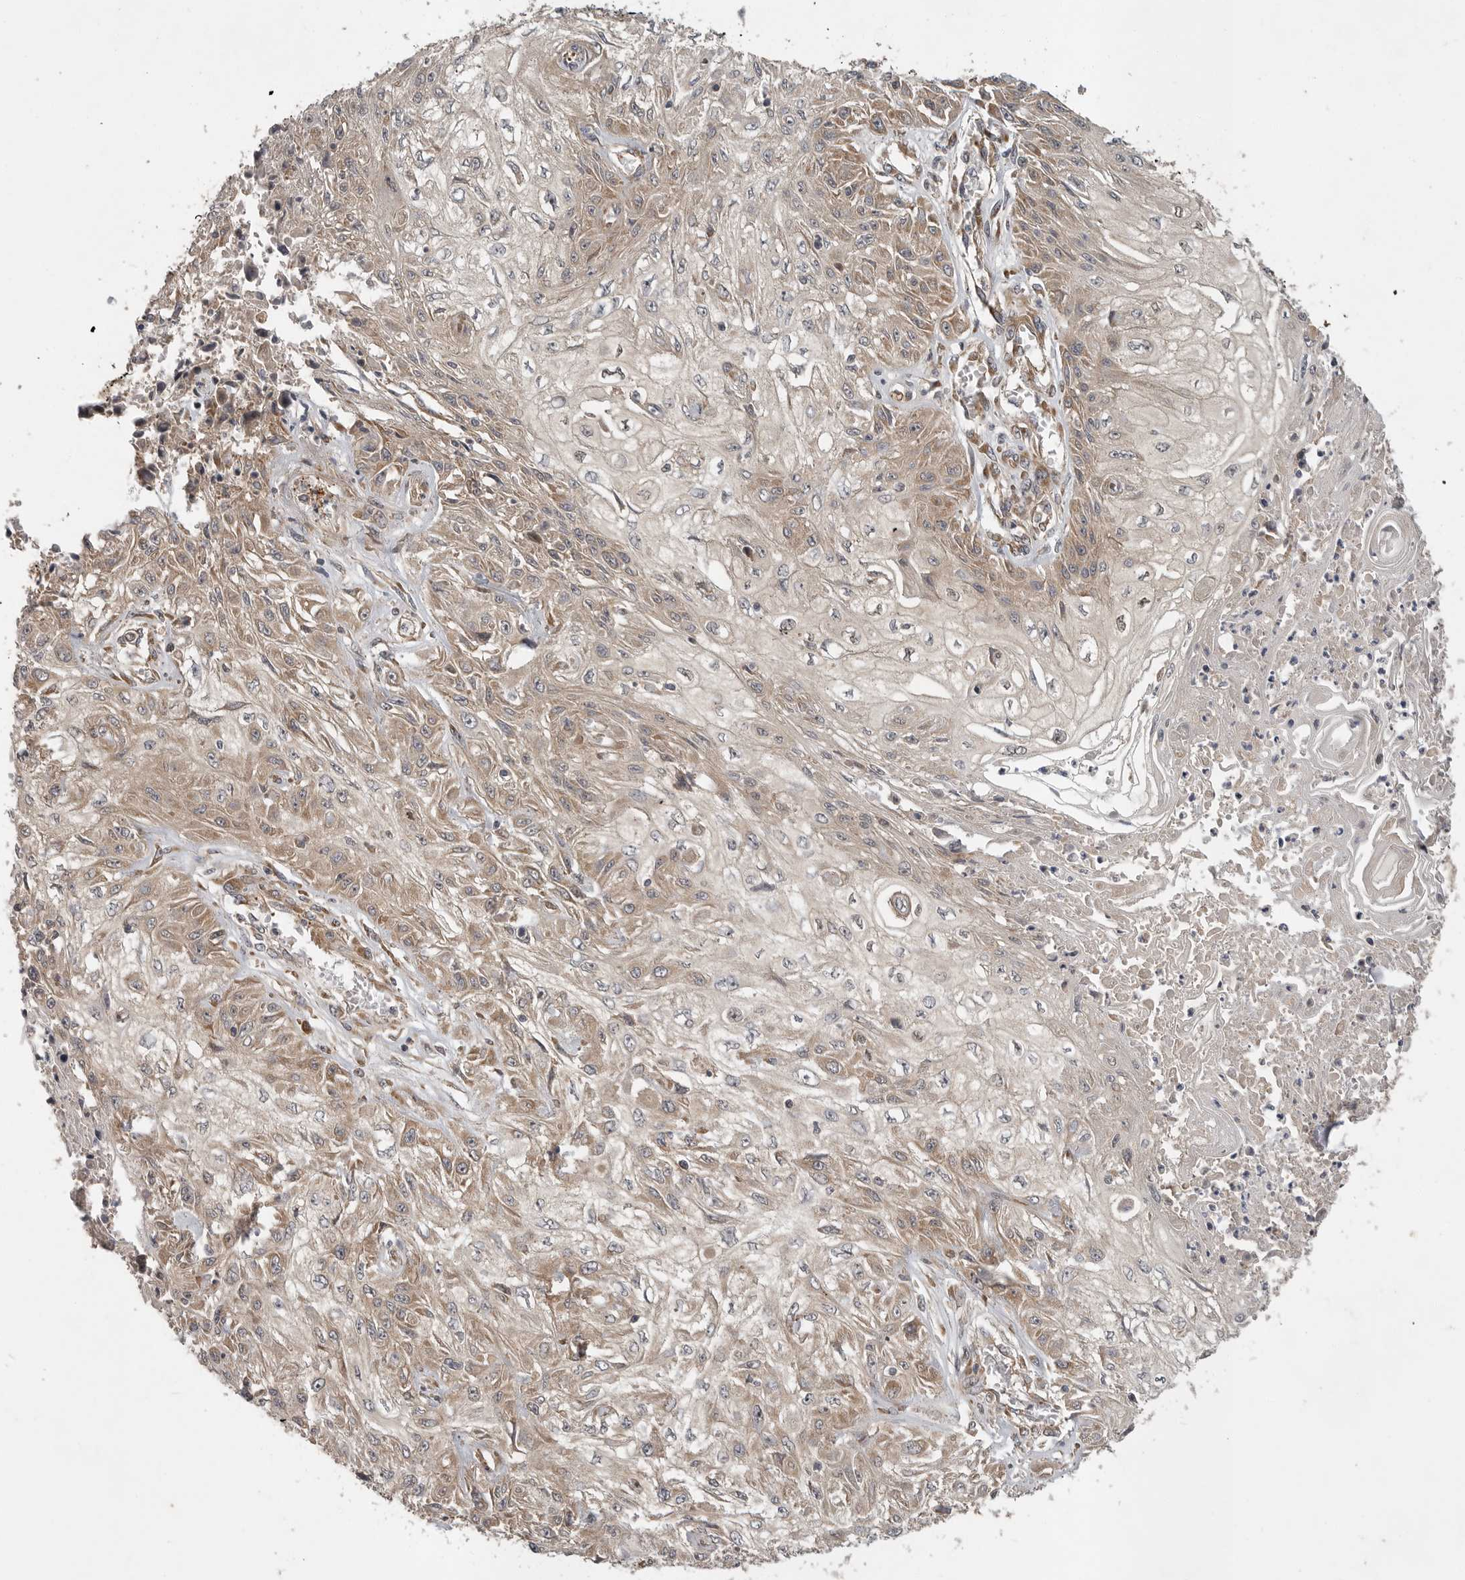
{"staining": {"intensity": "weak", "quantity": ">75%", "location": "cytoplasmic/membranous"}, "tissue": "skin cancer", "cell_type": "Tumor cells", "image_type": "cancer", "snomed": [{"axis": "morphology", "description": "Squamous cell carcinoma, NOS"}, {"axis": "morphology", "description": "Squamous cell carcinoma, metastatic, NOS"}, {"axis": "topography", "description": "Skin"}, {"axis": "topography", "description": "Lymph node"}], "caption": "High-power microscopy captured an immunohistochemistry photomicrograph of skin cancer, revealing weak cytoplasmic/membranous positivity in about >75% of tumor cells. Nuclei are stained in blue.", "gene": "OSBPL9", "patient": {"sex": "male", "age": 75}}